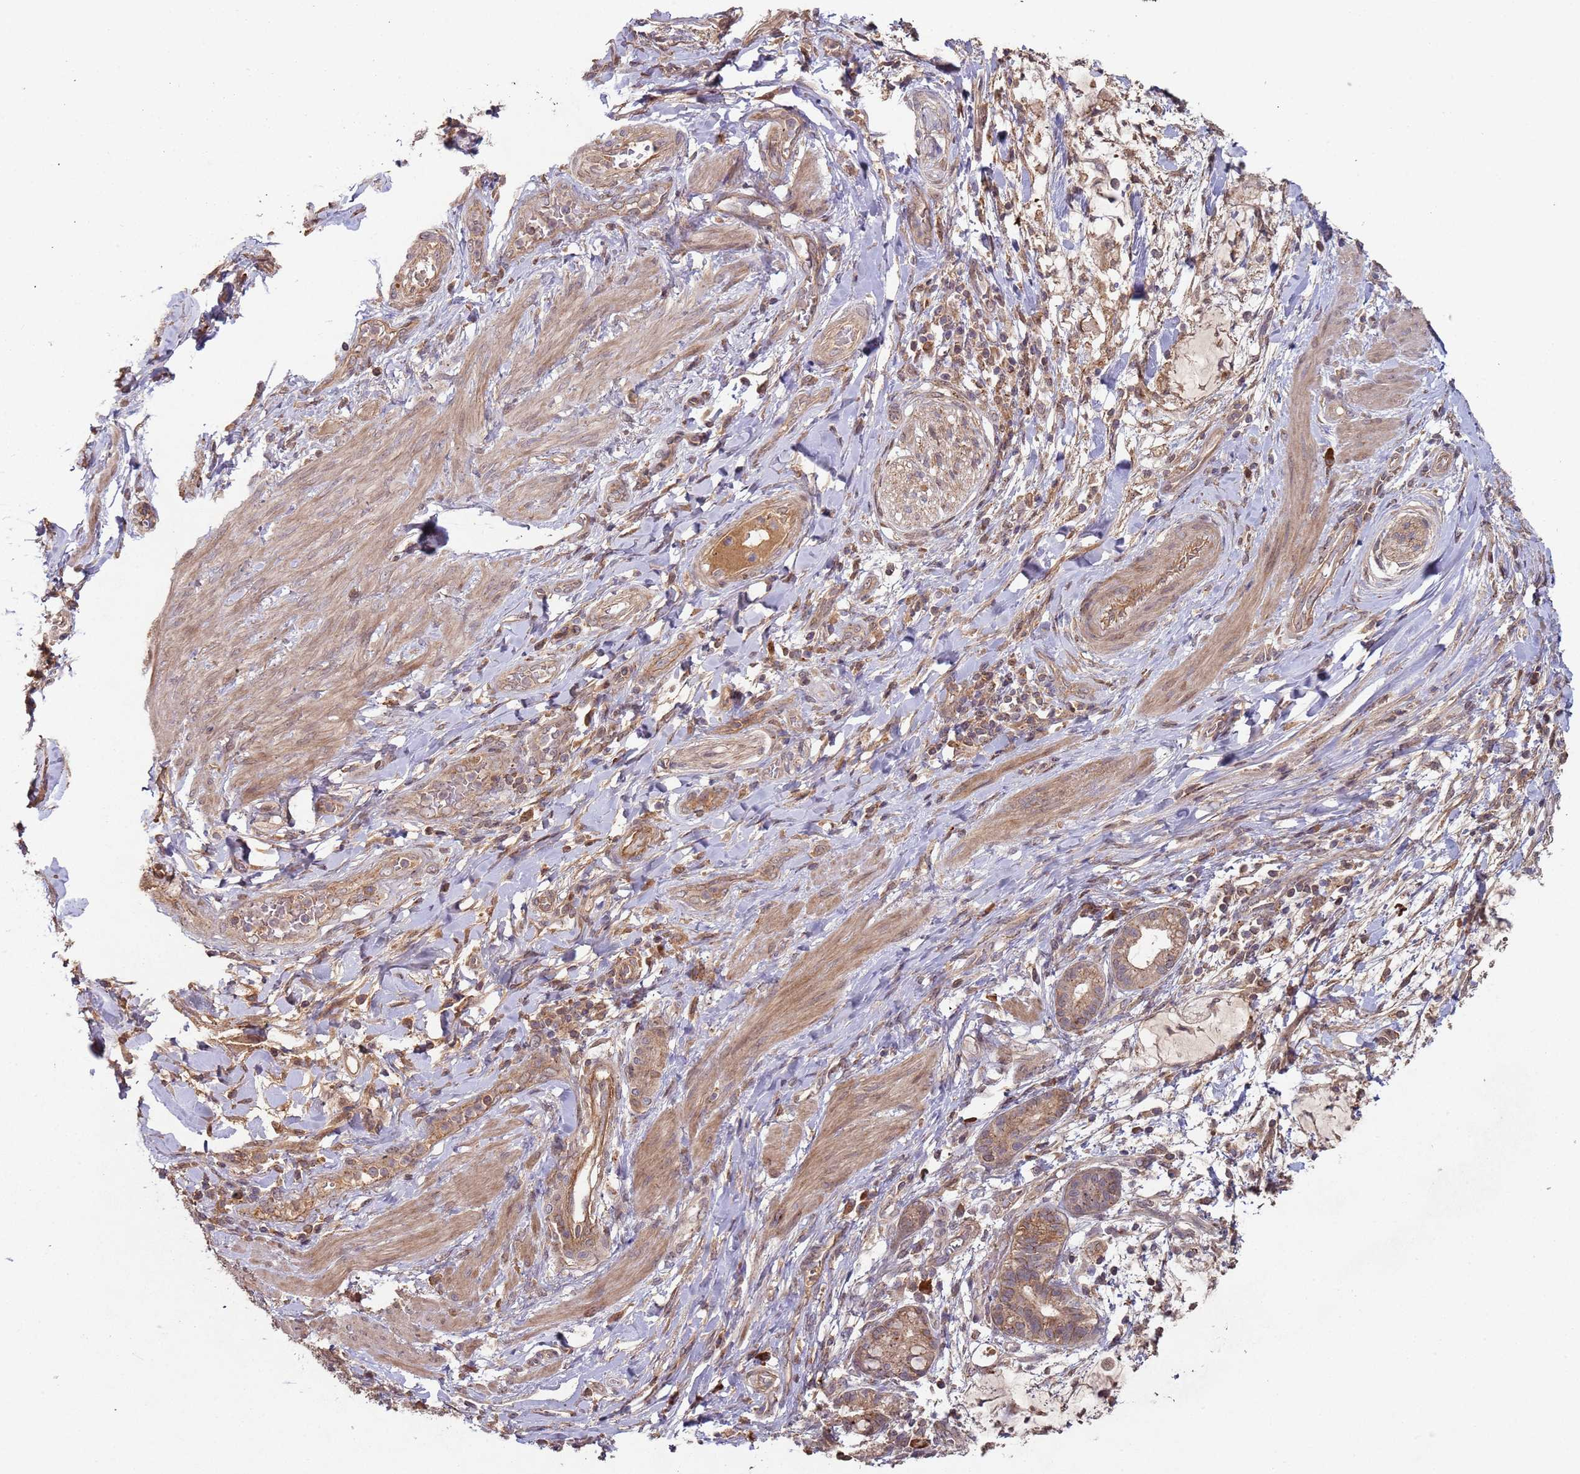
{"staining": {"intensity": "moderate", "quantity": ">75%", "location": "cytoplasmic/membranous"}, "tissue": "pancreatic cancer", "cell_type": "Tumor cells", "image_type": "cancer", "snomed": [{"axis": "morphology", "description": "Adenocarcinoma, NOS"}, {"axis": "topography", "description": "Pancreas"}], "caption": "Immunohistochemical staining of human pancreatic cancer reveals moderate cytoplasmic/membranous protein positivity in about >75% of tumor cells. (DAB IHC, brown staining for protein, blue staining for nuclei).", "gene": "KANSL1L", "patient": {"sex": "male", "age": 48}}